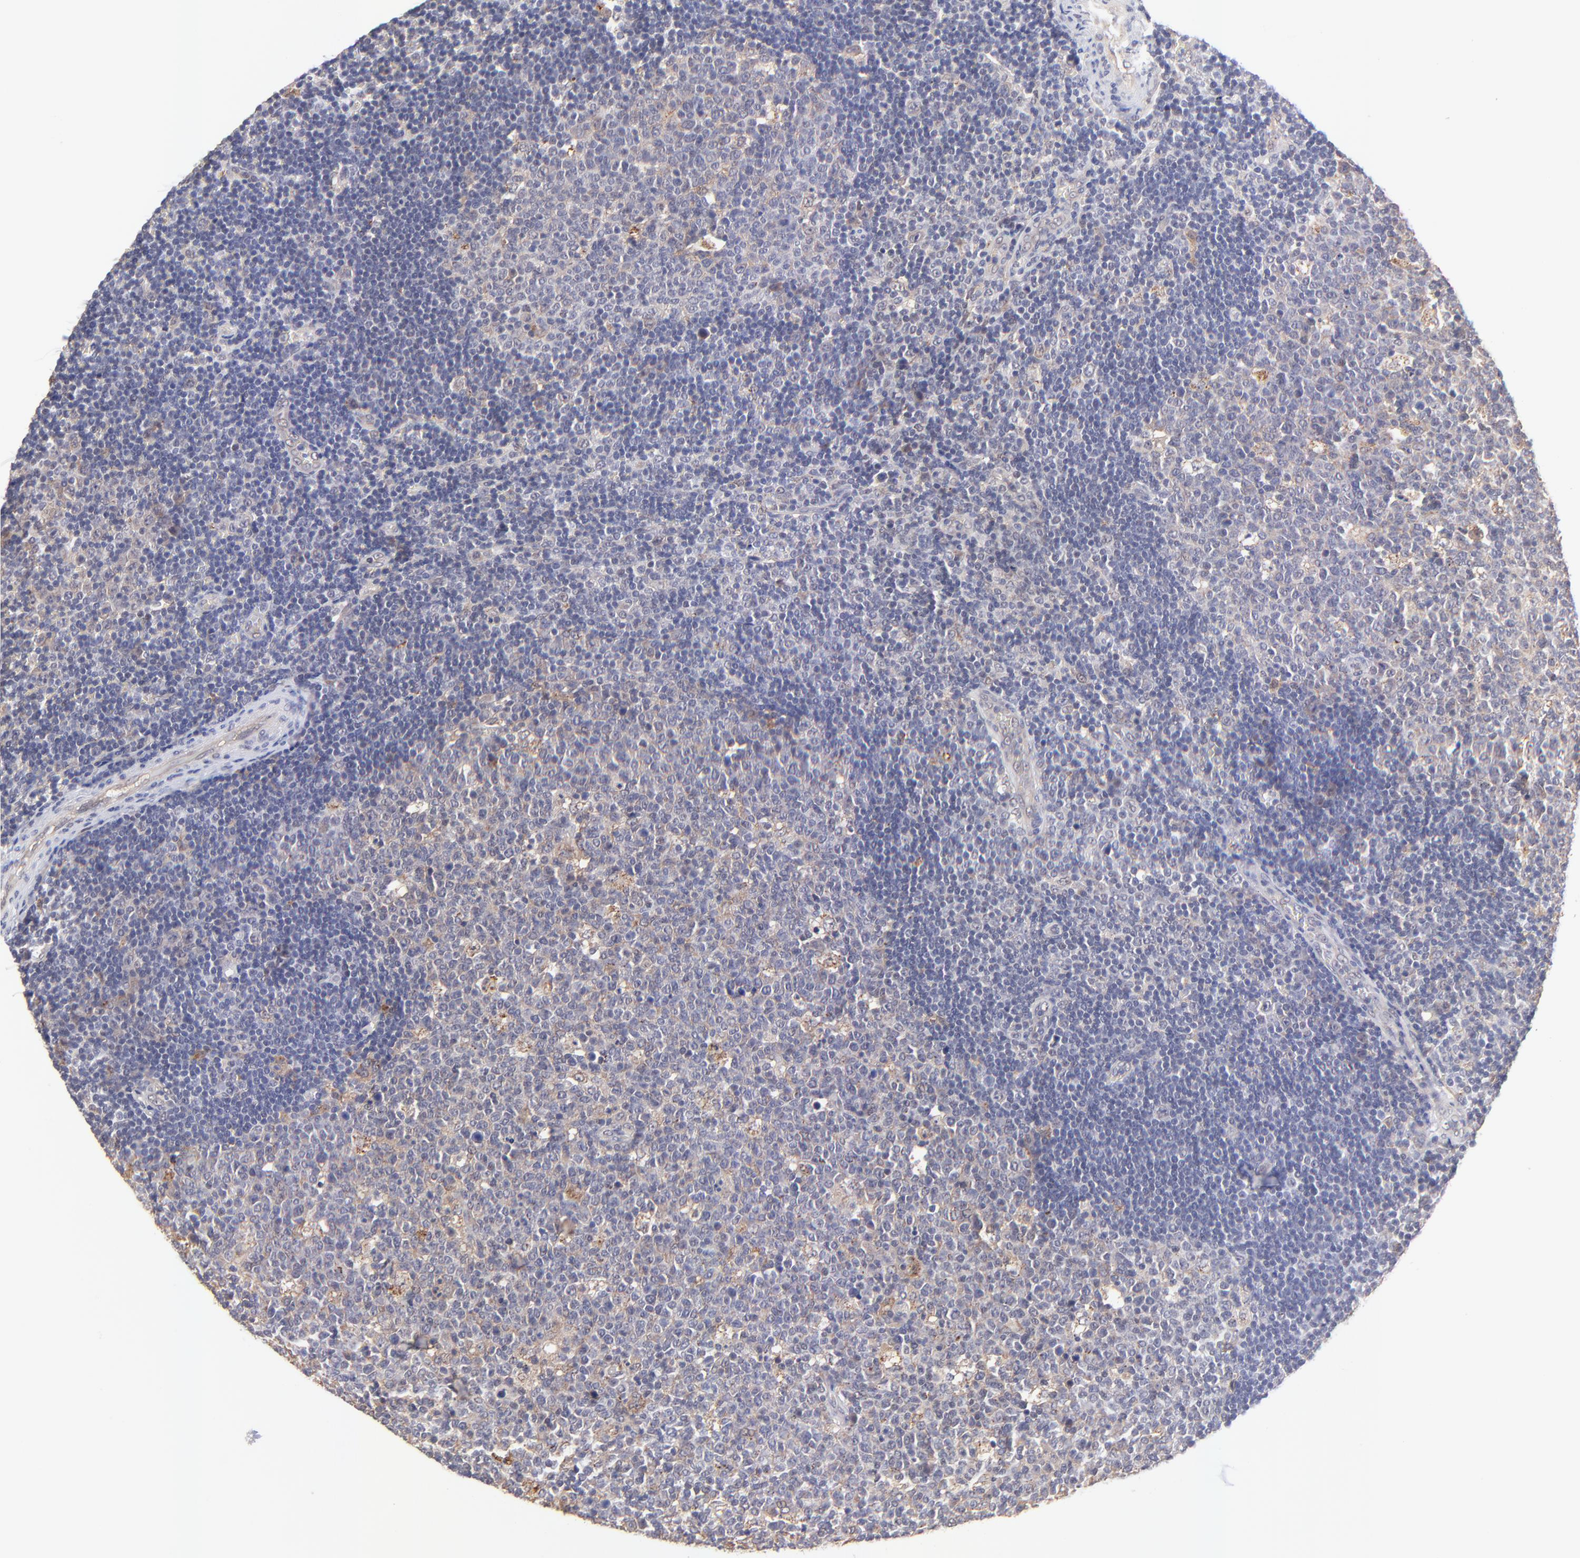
{"staining": {"intensity": "weak", "quantity": "<25%", "location": "cytoplasmic/membranous"}, "tissue": "lymph node", "cell_type": "Germinal center cells", "image_type": "normal", "snomed": [{"axis": "morphology", "description": "Normal tissue, NOS"}, {"axis": "topography", "description": "Lymph node"}, {"axis": "topography", "description": "Salivary gland"}], "caption": "Immunohistochemical staining of unremarkable lymph node shows no significant expression in germinal center cells. Nuclei are stained in blue.", "gene": "ZNF747", "patient": {"sex": "male", "age": 8}}